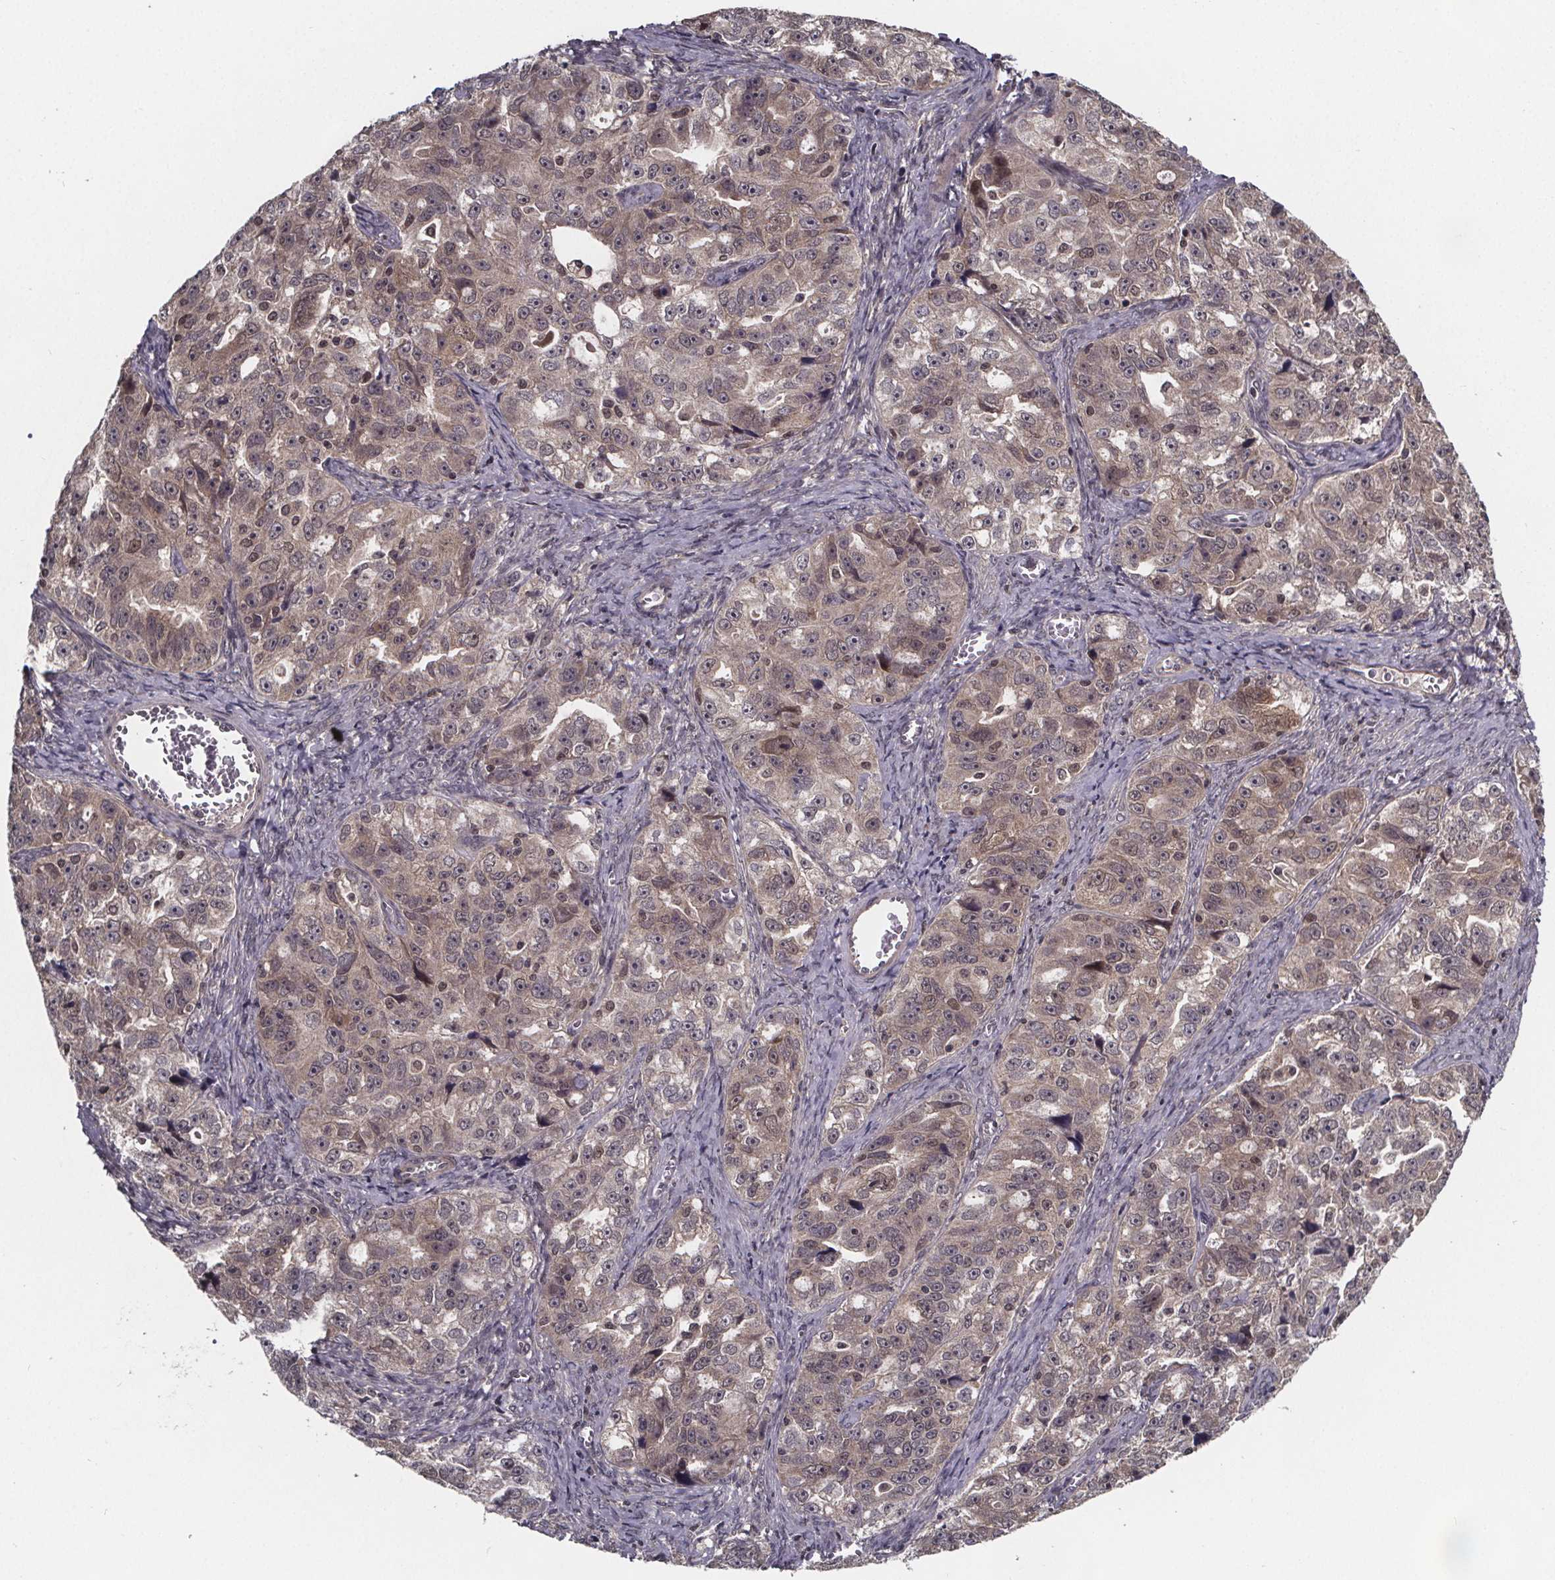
{"staining": {"intensity": "weak", "quantity": ">75%", "location": "cytoplasmic/membranous,nuclear"}, "tissue": "ovarian cancer", "cell_type": "Tumor cells", "image_type": "cancer", "snomed": [{"axis": "morphology", "description": "Cystadenocarcinoma, serous, NOS"}, {"axis": "topography", "description": "Ovary"}], "caption": "Tumor cells exhibit weak cytoplasmic/membranous and nuclear expression in approximately >75% of cells in ovarian cancer (serous cystadenocarcinoma).", "gene": "FN3KRP", "patient": {"sex": "female", "age": 51}}